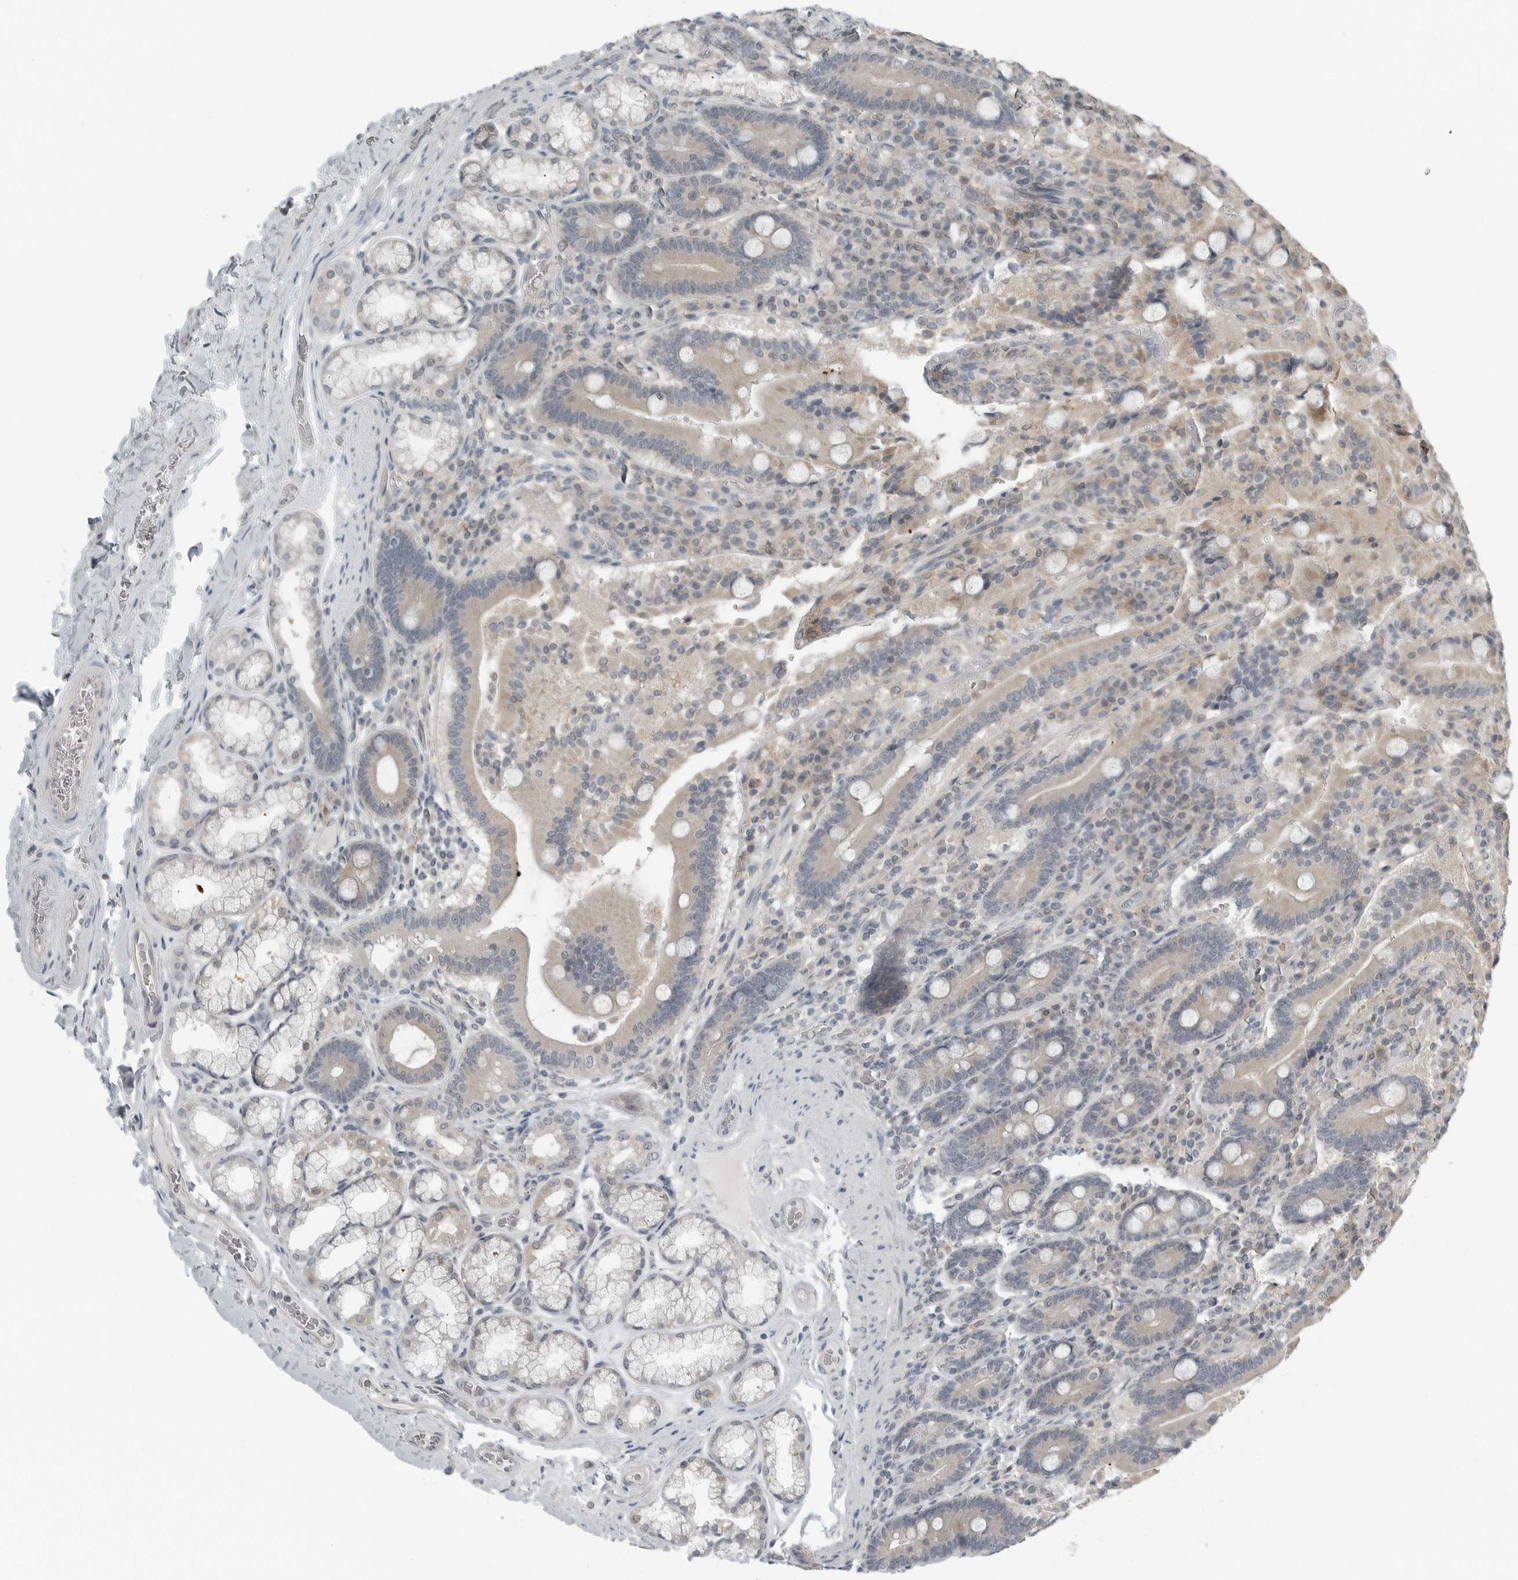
{"staining": {"intensity": "weak", "quantity": ">75%", "location": "cytoplasmic/membranous"}, "tissue": "duodenum", "cell_type": "Glandular cells", "image_type": "normal", "snomed": [{"axis": "morphology", "description": "Normal tissue, NOS"}, {"axis": "topography", "description": "Duodenum"}], "caption": "IHC image of unremarkable duodenum stained for a protein (brown), which shows low levels of weak cytoplasmic/membranous staining in about >75% of glandular cells.", "gene": "ENSG00000286112", "patient": {"sex": "female", "age": 62}}